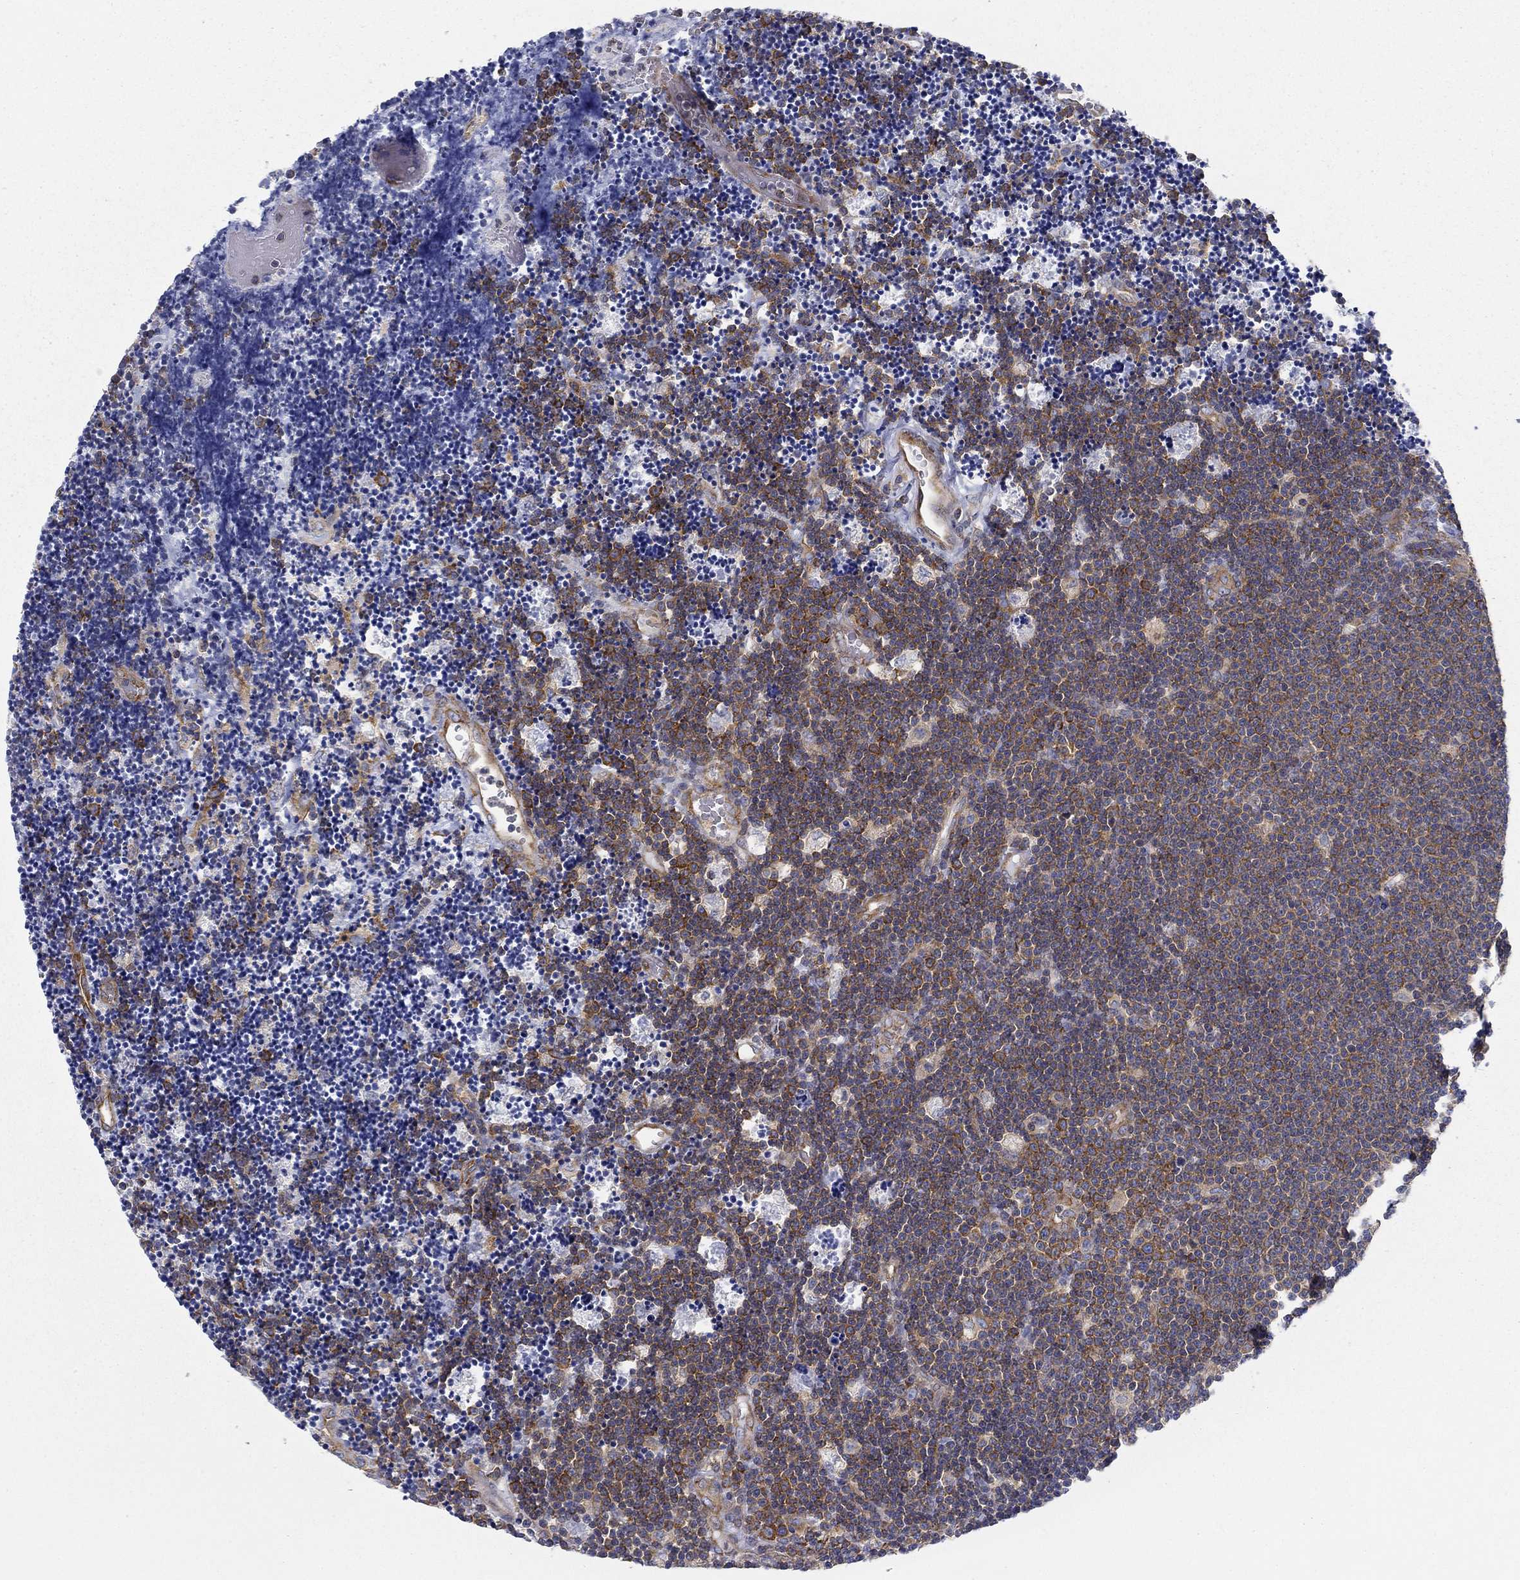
{"staining": {"intensity": "strong", "quantity": "<25%", "location": "cytoplasmic/membranous"}, "tissue": "lymphoma", "cell_type": "Tumor cells", "image_type": "cancer", "snomed": [{"axis": "morphology", "description": "Malignant lymphoma, non-Hodgkin's type, Low grade"}, {"axis": "topography", "description": "Brain"}], "caption": "A photomicrograph of lymphoma stained for a protein exhibits strong cytoplasmic/membranous brown staining in tumor cells.", "gene": "FXR1", "patient": {"sex": "female", "age": 66}}